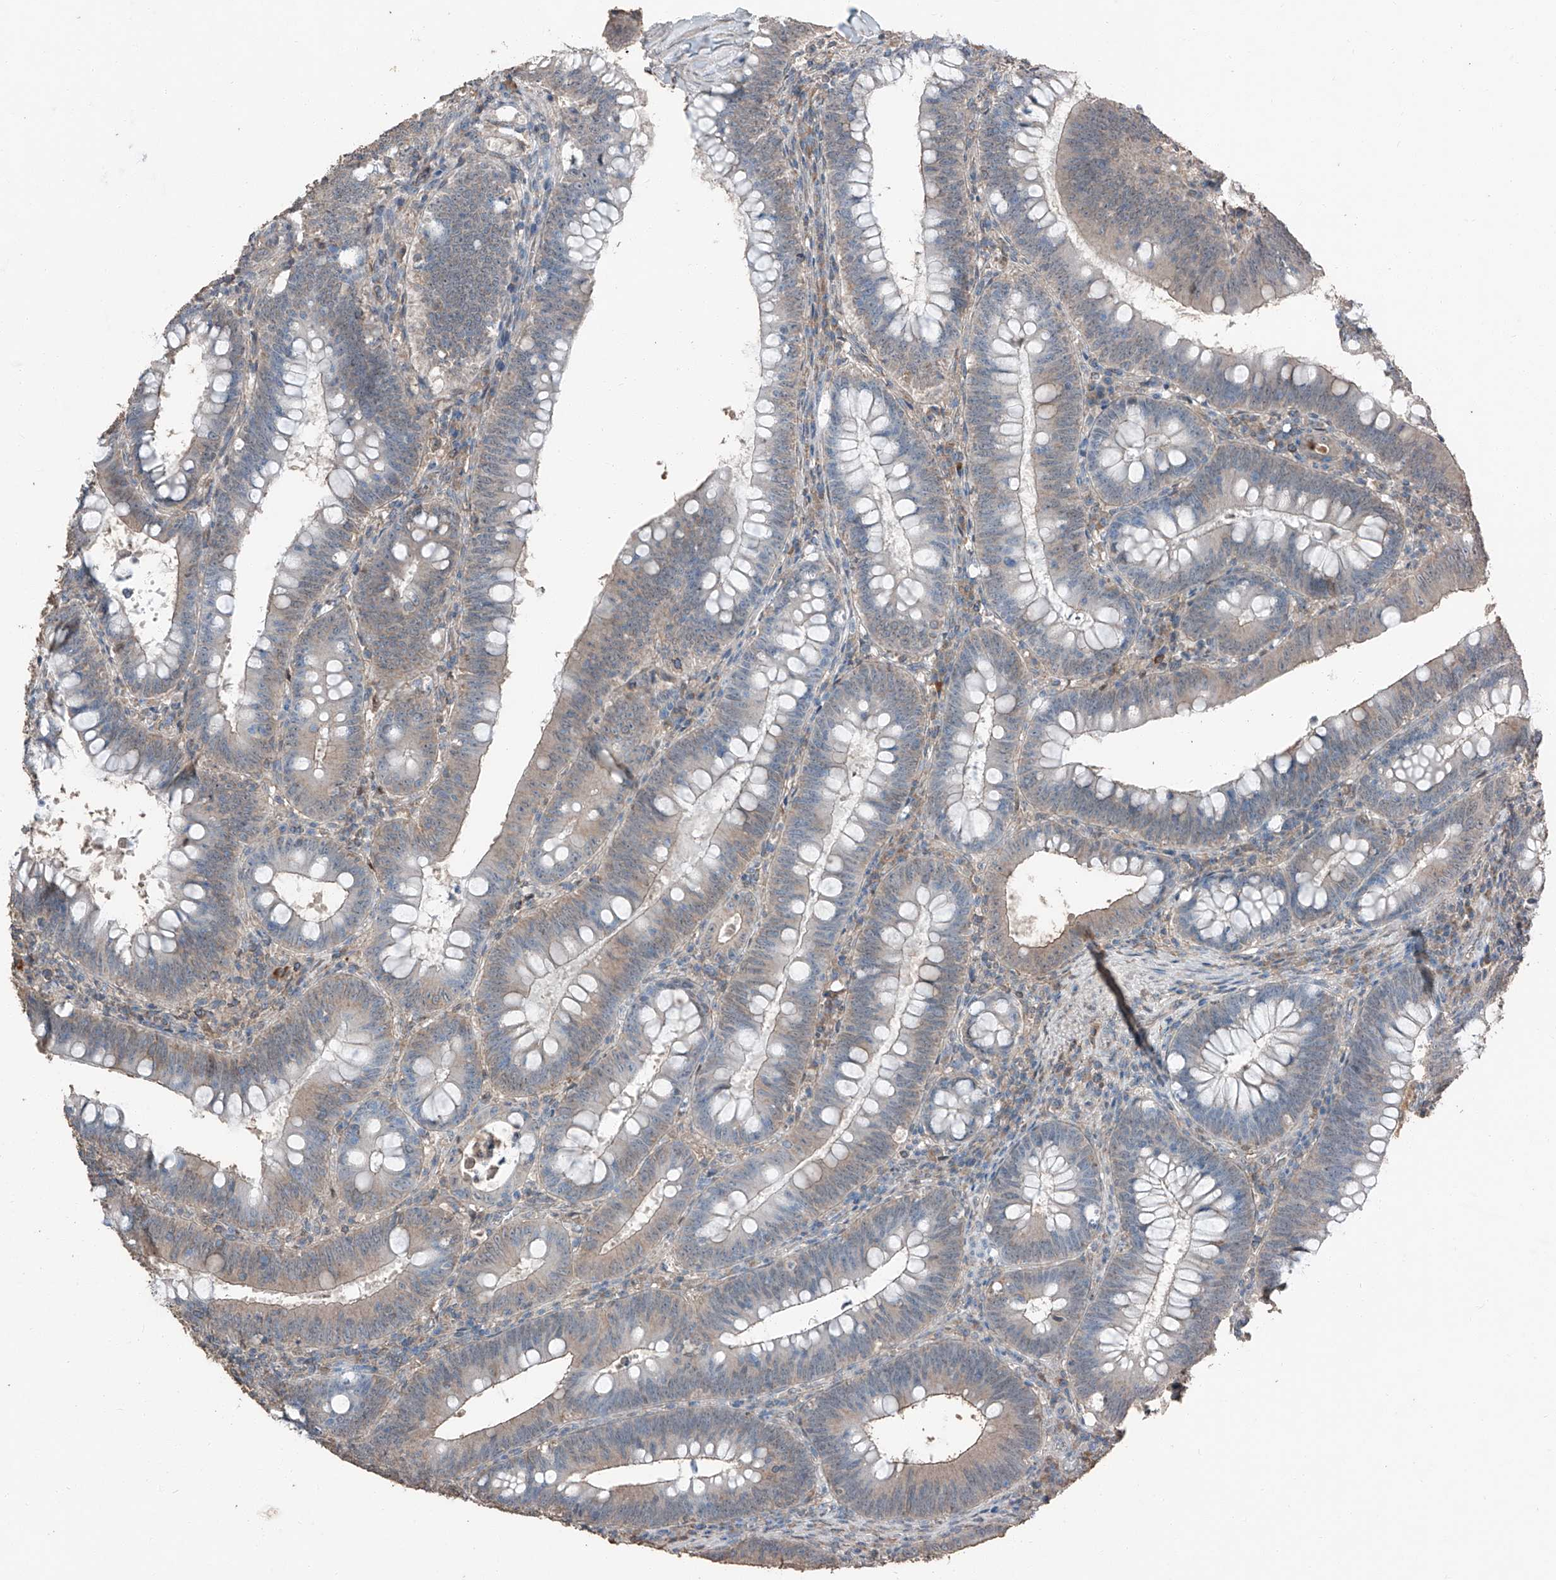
{"staining": {"intensity": "weak", "quantity": "25%-75%", "location": "cytoplasmic/membranous"}, "tissue": "colorectal cancer", "cell_type": "Tumor cells", "image_type": "cancer", "snomed": [{"axis": "morphology", "description": "Normal tissue, NOS"}, {"axis": "topography", "description": "Colon"}], "caption": "A high-resolution photomicrograph shows immunohistochemistry (IHC) staining of colorectal cancer, which exhibits weak cytoplasmic/membranous expression in approximately 25%-75% of tumor cells.", "gene": "MAMLD1", "patient": {"sex": "female", "age": 82}}